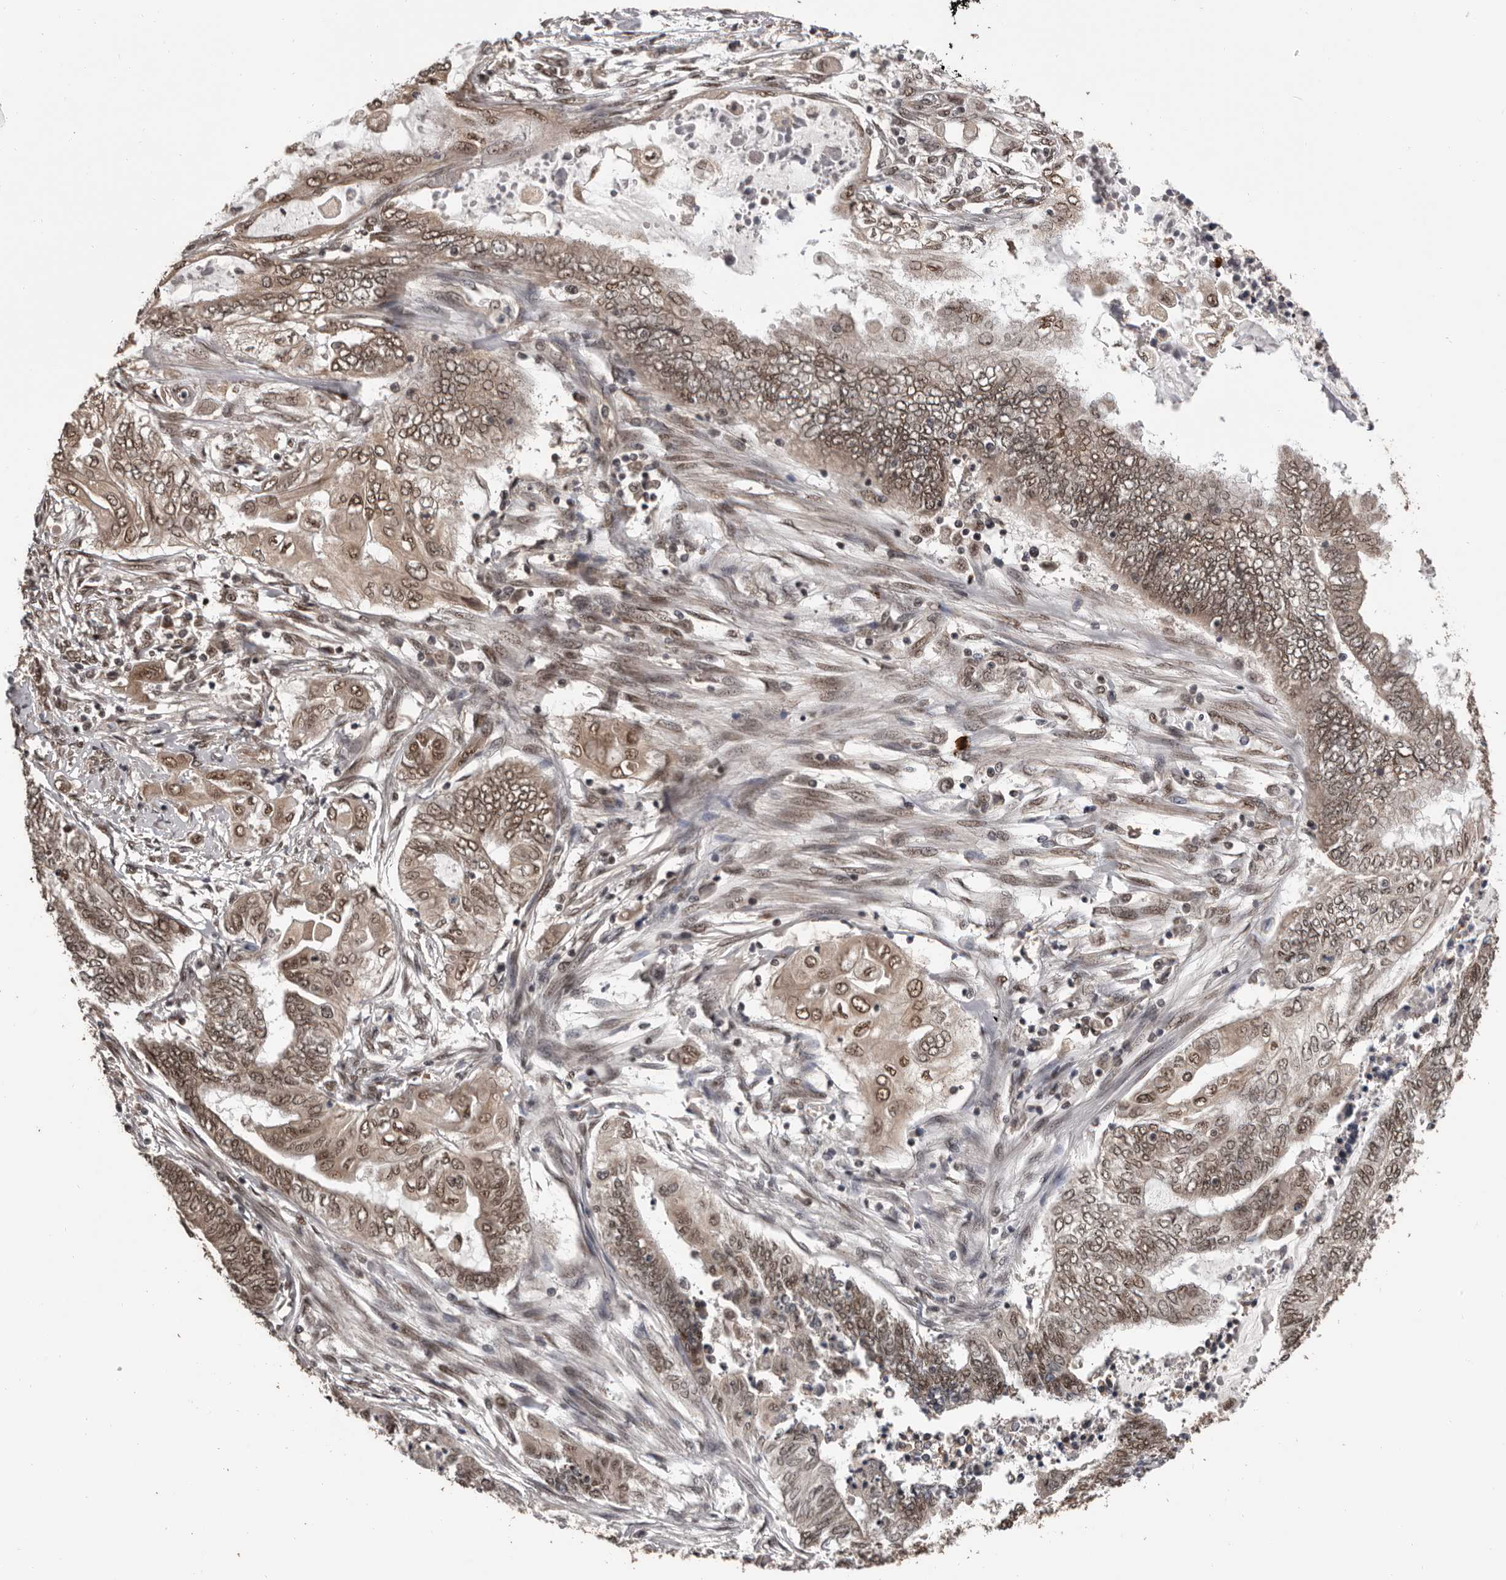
{"staining": {"intensity": "moderate", "quantity": "25%-75%", "location": "cytoplasmic/membranous,nuclear"}, "tissue": "endometrial cancer", "cell_type": "Tumor cells", "image_type": "cancer", "snomed": [{"axis": "morphology", "description": "Adenocarcinoma, NOS"}, {"axis": "topography", "description": "Uterus"}, {"axis": "topography", "description": "Endometrium"}], "caption": "Immunohistochemical staining of endometrial adenocarcinoma reveals moderate cytoplasmic/membranous and nuclear protein staining in about 25%-75% of tumor cells.", "gene": "VPS37A", "patient": {"sex": "female", "age": 70}}